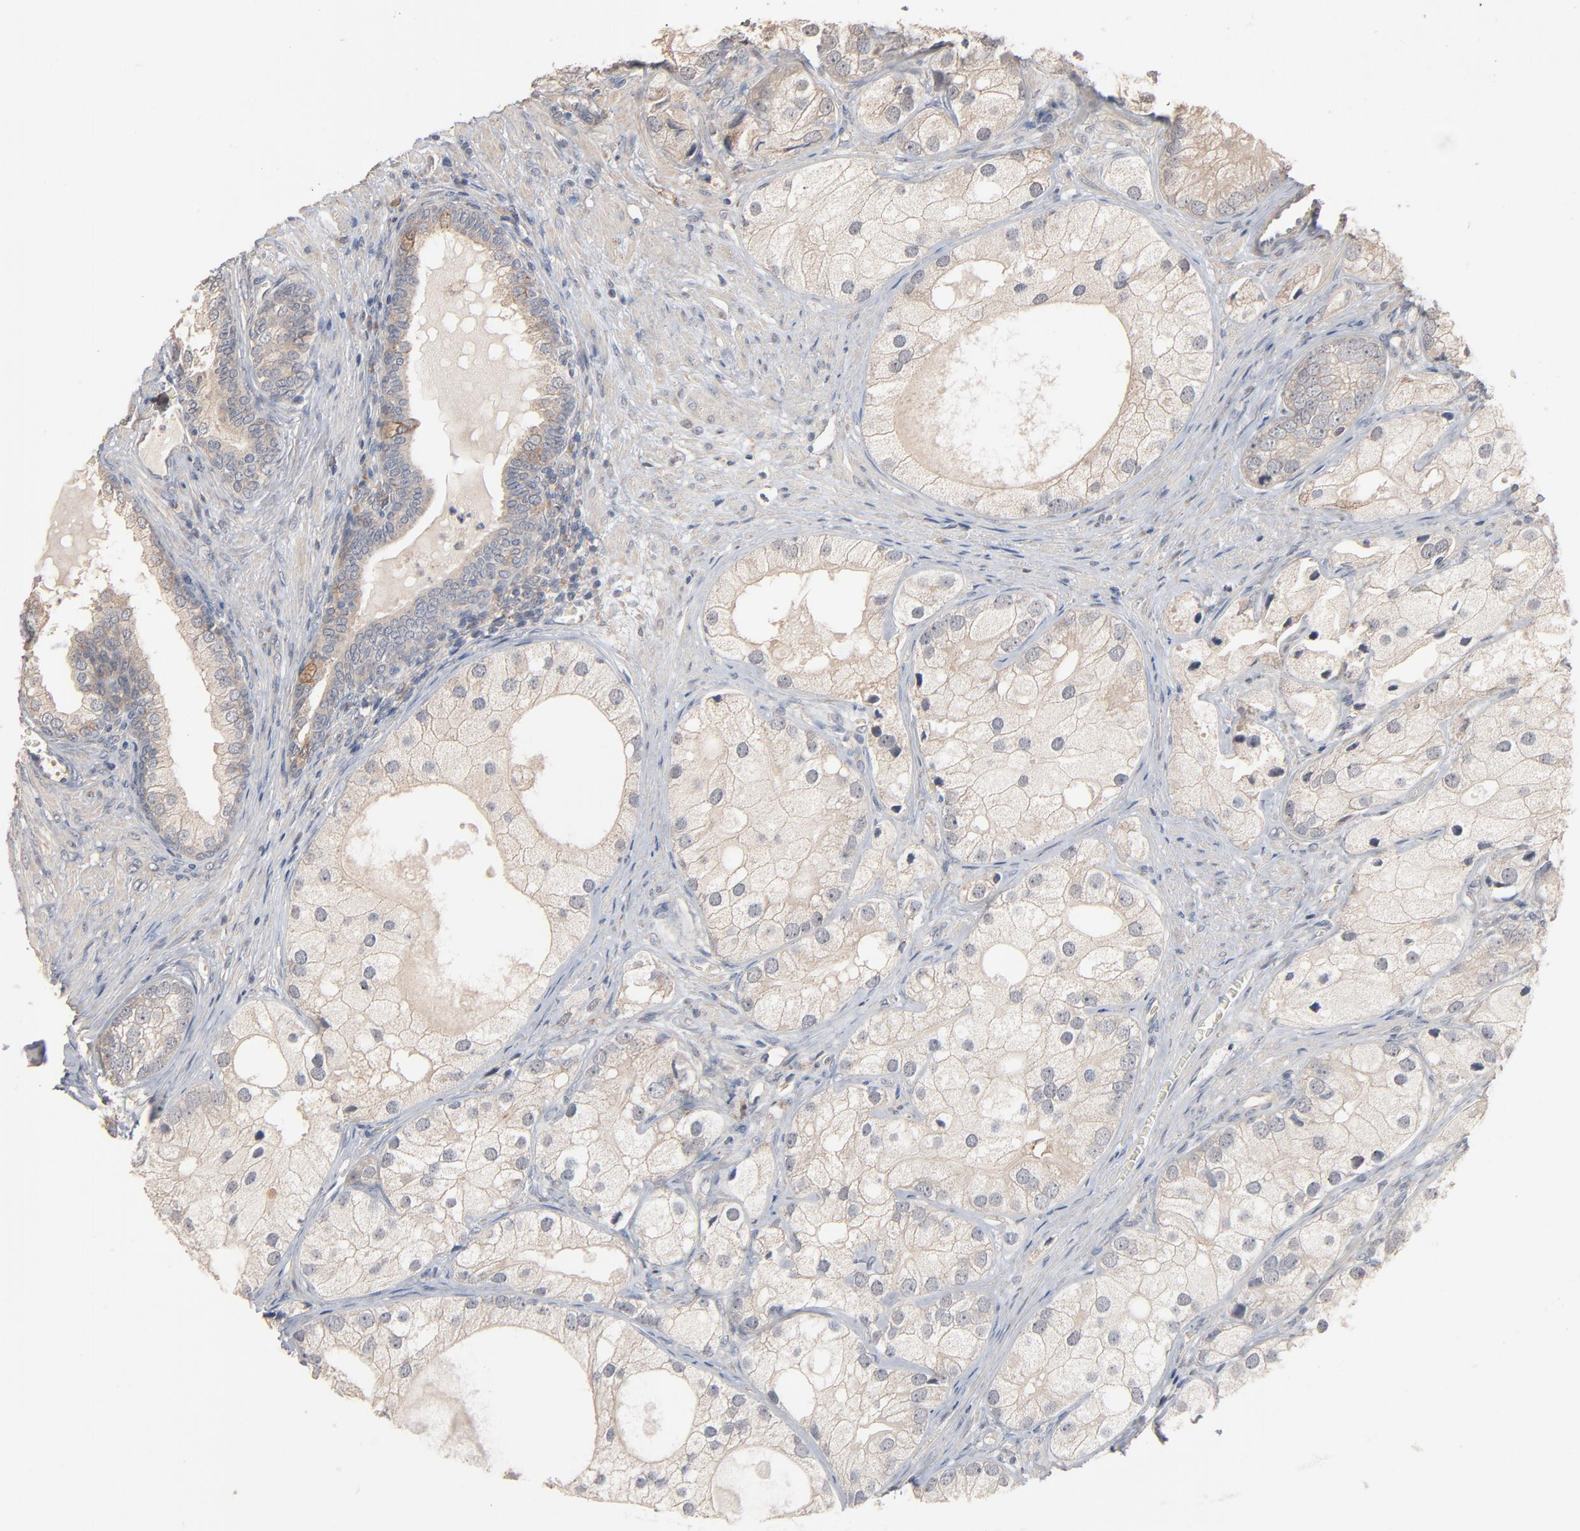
{"staining": {"intensity": "weak", "quantity": ">75%", "location": "cytoplasmic/membranous"}, "tissue": "prostate cancer", "cell_type": "Tumor cells", "image_type": "cancer", "snomed": [{"axis": "morphology", "description": "Adenocarcinoma, Low grade"}, {"axis": "topography", "description": "Prostate"}], "caption": "Immunohistochemical staining of human prostate cancer exhibits low levels of weak cytoplasmic/membranous staining in about >75% of tumor cells. (brown staining indicates protein expression, while blue staining denotes nuclei).", "gene": "ZDHHC8", "patient": {"sex": "male", "age": 69}}